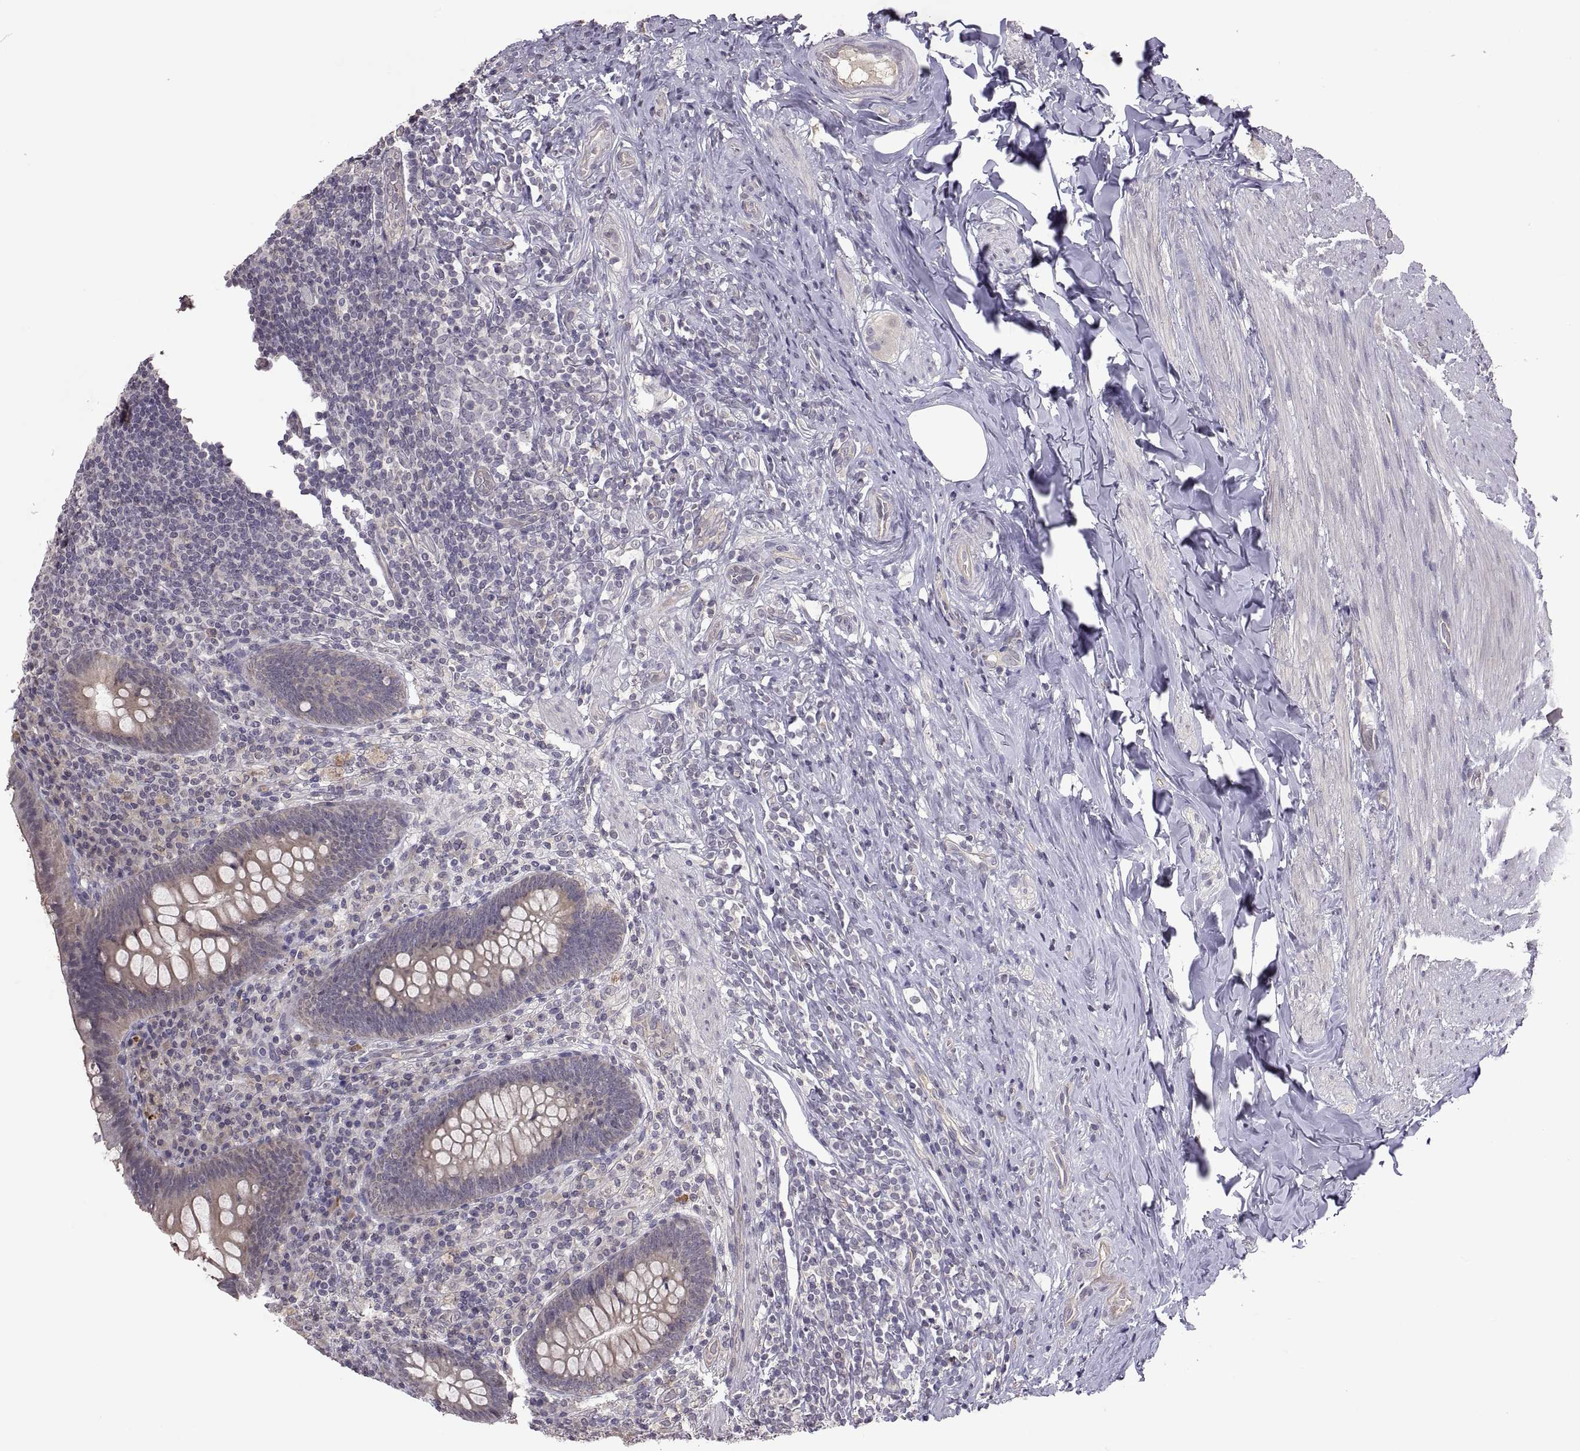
{"staining": {"intensity": "moderate", "quantity": "<25%", "location": "cytoplasmic/membranous"}, "tissue": "appendix", "cell_type": "Glandular cells", "image_type": "normal", "snomed": [{"axis": "morphology", "description": "Normal tissue, NOS"}, {"axis": "topography", "description": "Appendix"}], "caption": "Glandular cells demonstrate moderate cytoplasmic/membranous expression in about <25% of cells in normal appendix. (DAB (3,3'-diaminobenzidine) = brown stain, brightfield microscopy at high magnification).", "gene": "LAMA1", "patient": {"sex": "male", "age": 47}}